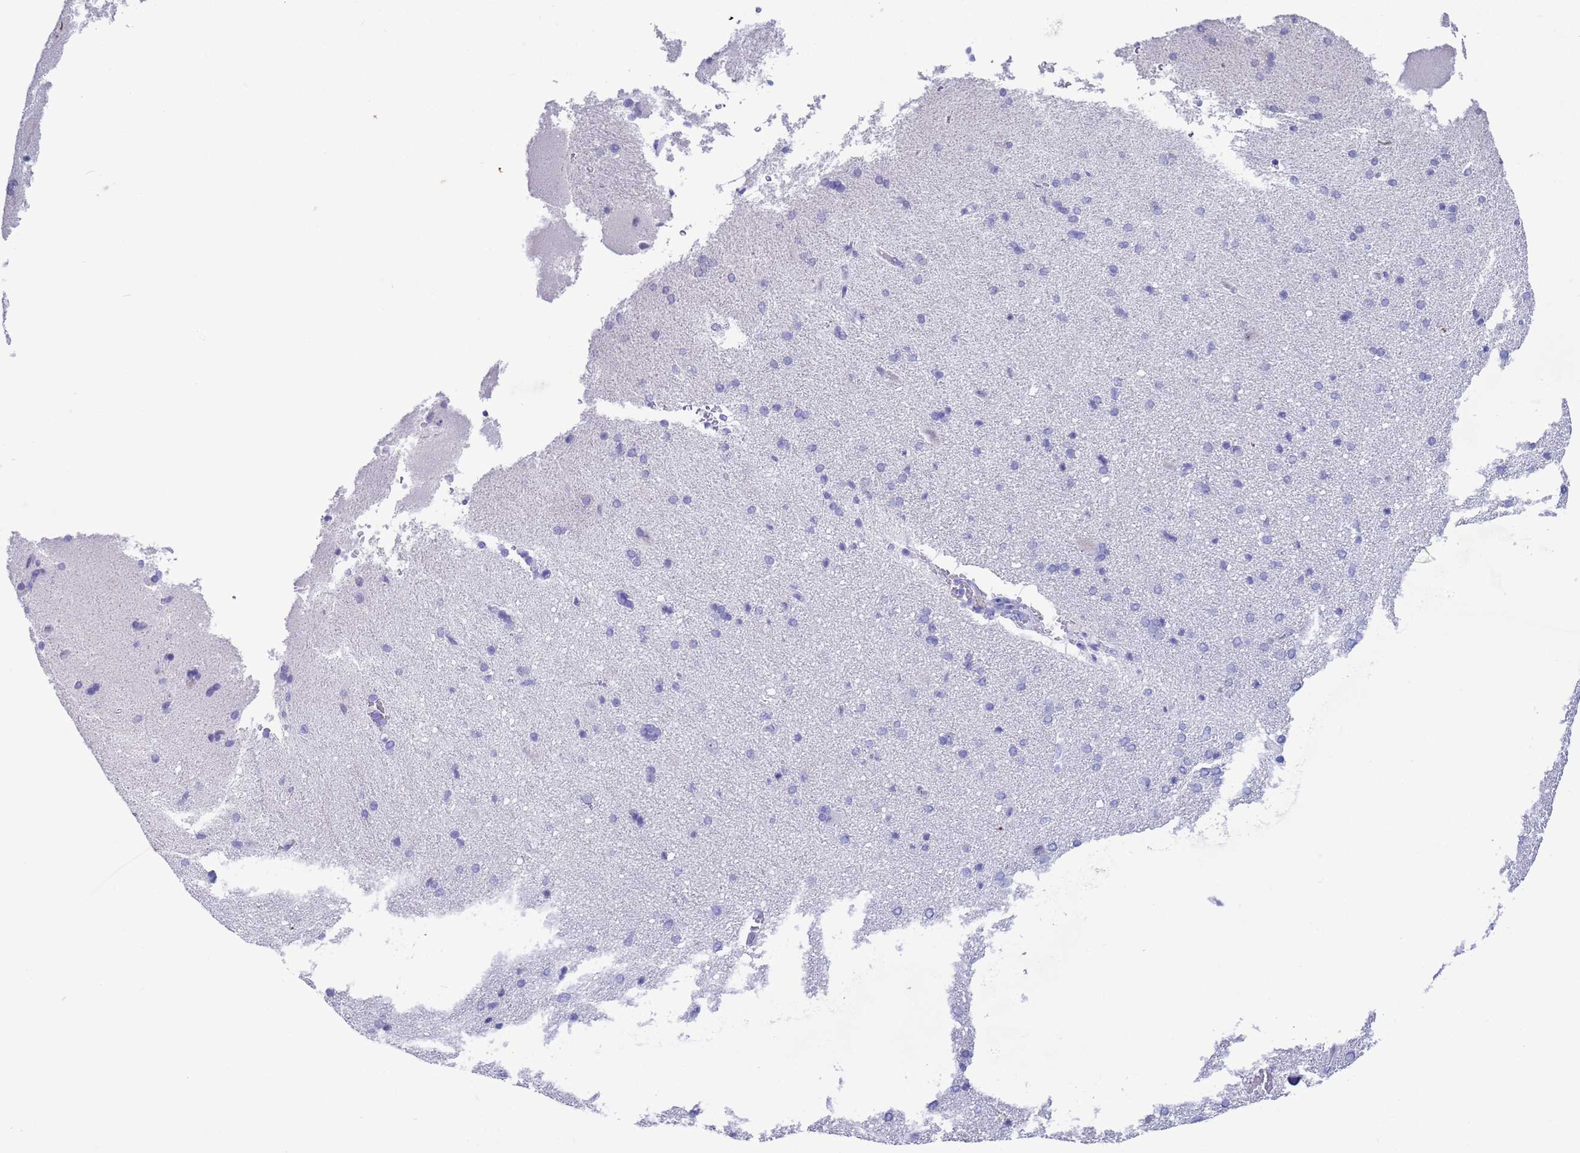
{"staining": {"intensity": "negative", "quantity": "none", "location": "none"}, "tissue": "cerebral cortex", "cell_type": "Endothelial cells", "image_type": "normal", "snomed": [{"axis": "morphology", "description": "Normal tissue, NOS"}, {"axis": "topography", "description": "Cerebral cortex"}], "caption": "A micrograph of human cerebral cortex is negative for staining in endothelial cells. The staining is performed using DAB brown chromogen with nuclei counter-stained in using hematoxylin.", "gene": "CKM", "patient": {"sex": "male", "age": 62}}